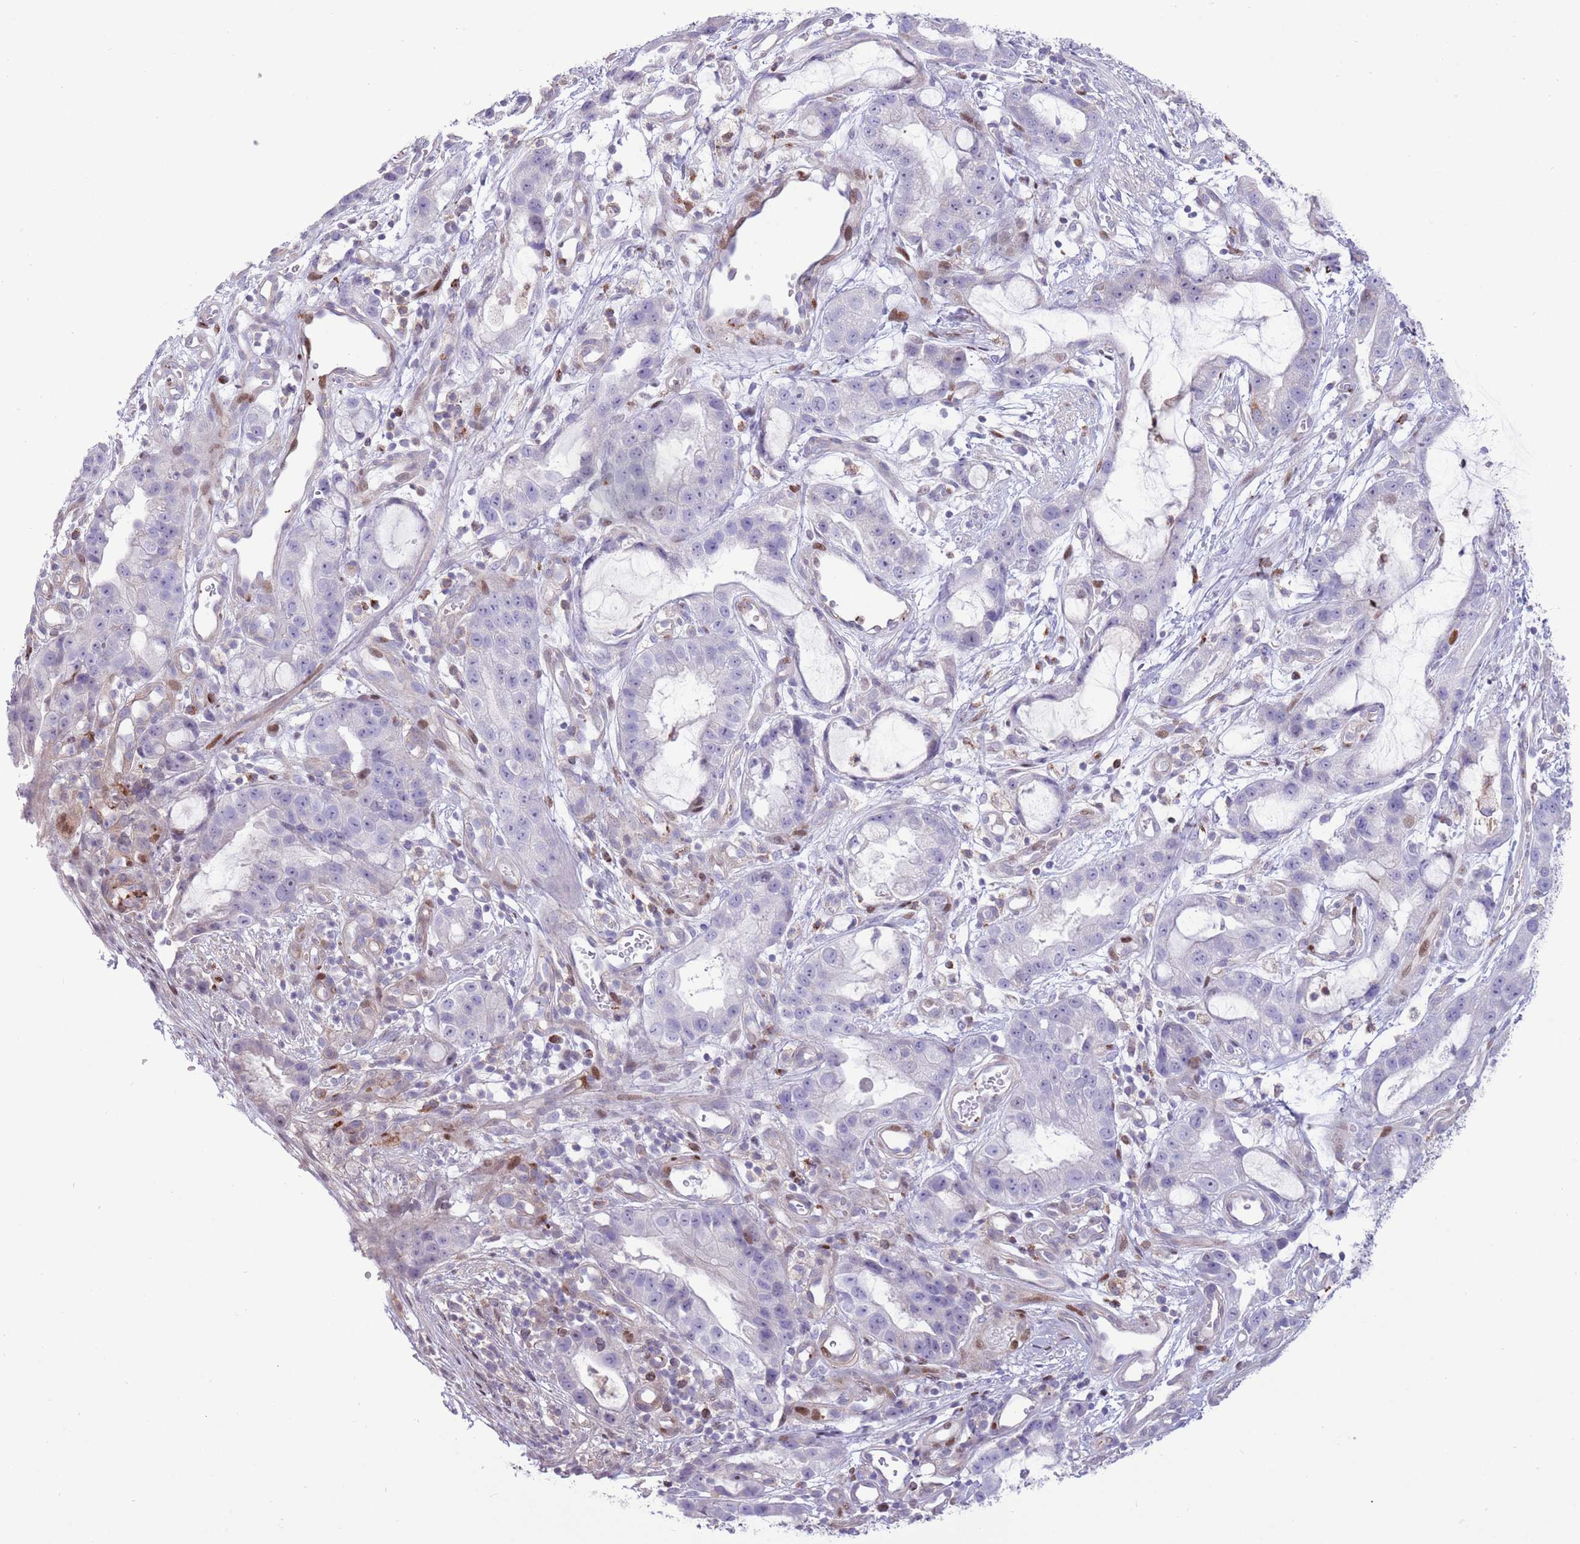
{"staining": {"intensity": "negative", "quantity": "none", "location": "none"}, "tissue": "stomach cancer", "cell_type": "Tumor cells", "image_type": "cancer", "snomed": [{"axis": "morphology", "description": "Adenocarcinoma, NOS"}, {"axis": "topography", "description": "Stomach"}], "caption": "The micrograph demonstrates no staining of tumor cells in stomach cancer (adenocarcinoma).", "gene": "ANO8", "patient": {"sex": "male", "age": 55}}